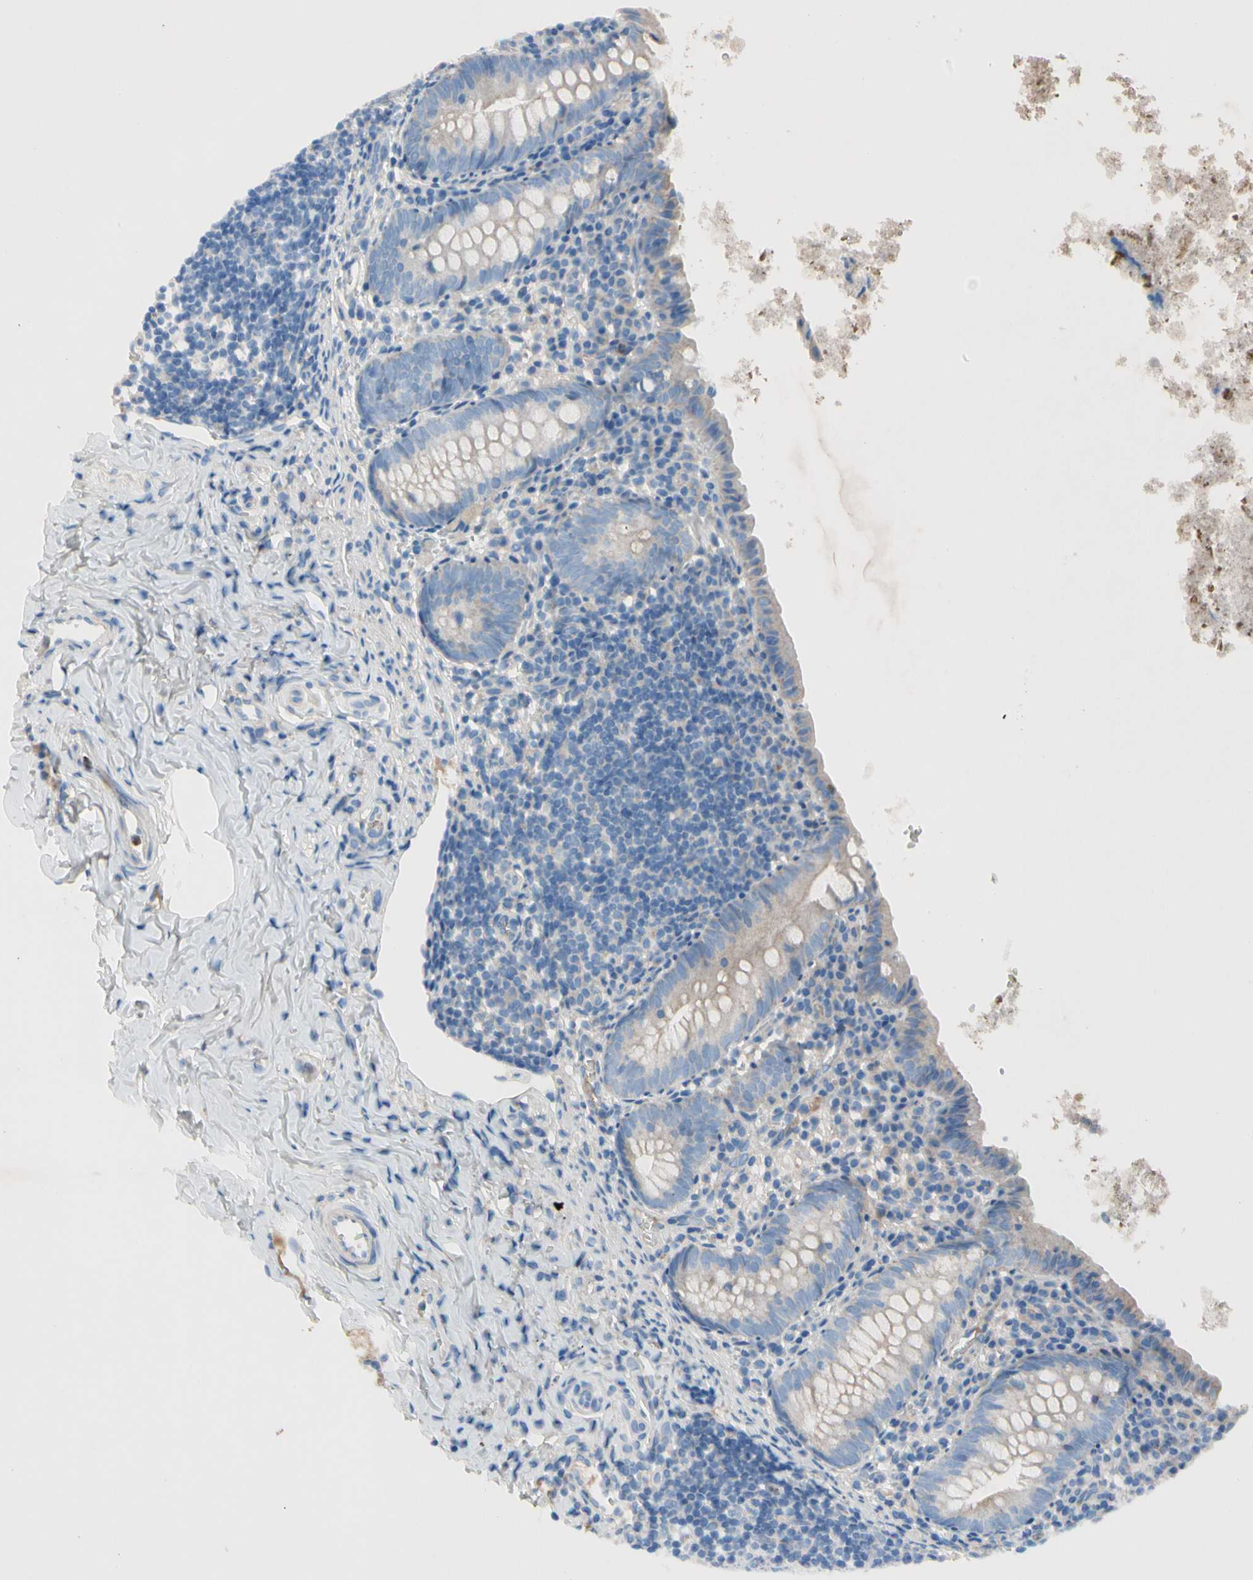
{"staining": {"intensity": "weak", "quantity": "<25%", "location": "cytoplasmic/membranous"}, "tissue": "appendix", "cell_type": "Glandular cells", "image_type": "normal", "snomed": [{"axis": "morphology", "description": "Normal tissue, NOS"}, {"axis": "topography", "description": "Appendix"}], "caption": "Human appendix stained for a protein using IHC demonstrates no positivity in glandular cells.", "gene": "HJURP", "patient": {"sex": "female", "age": 10}}